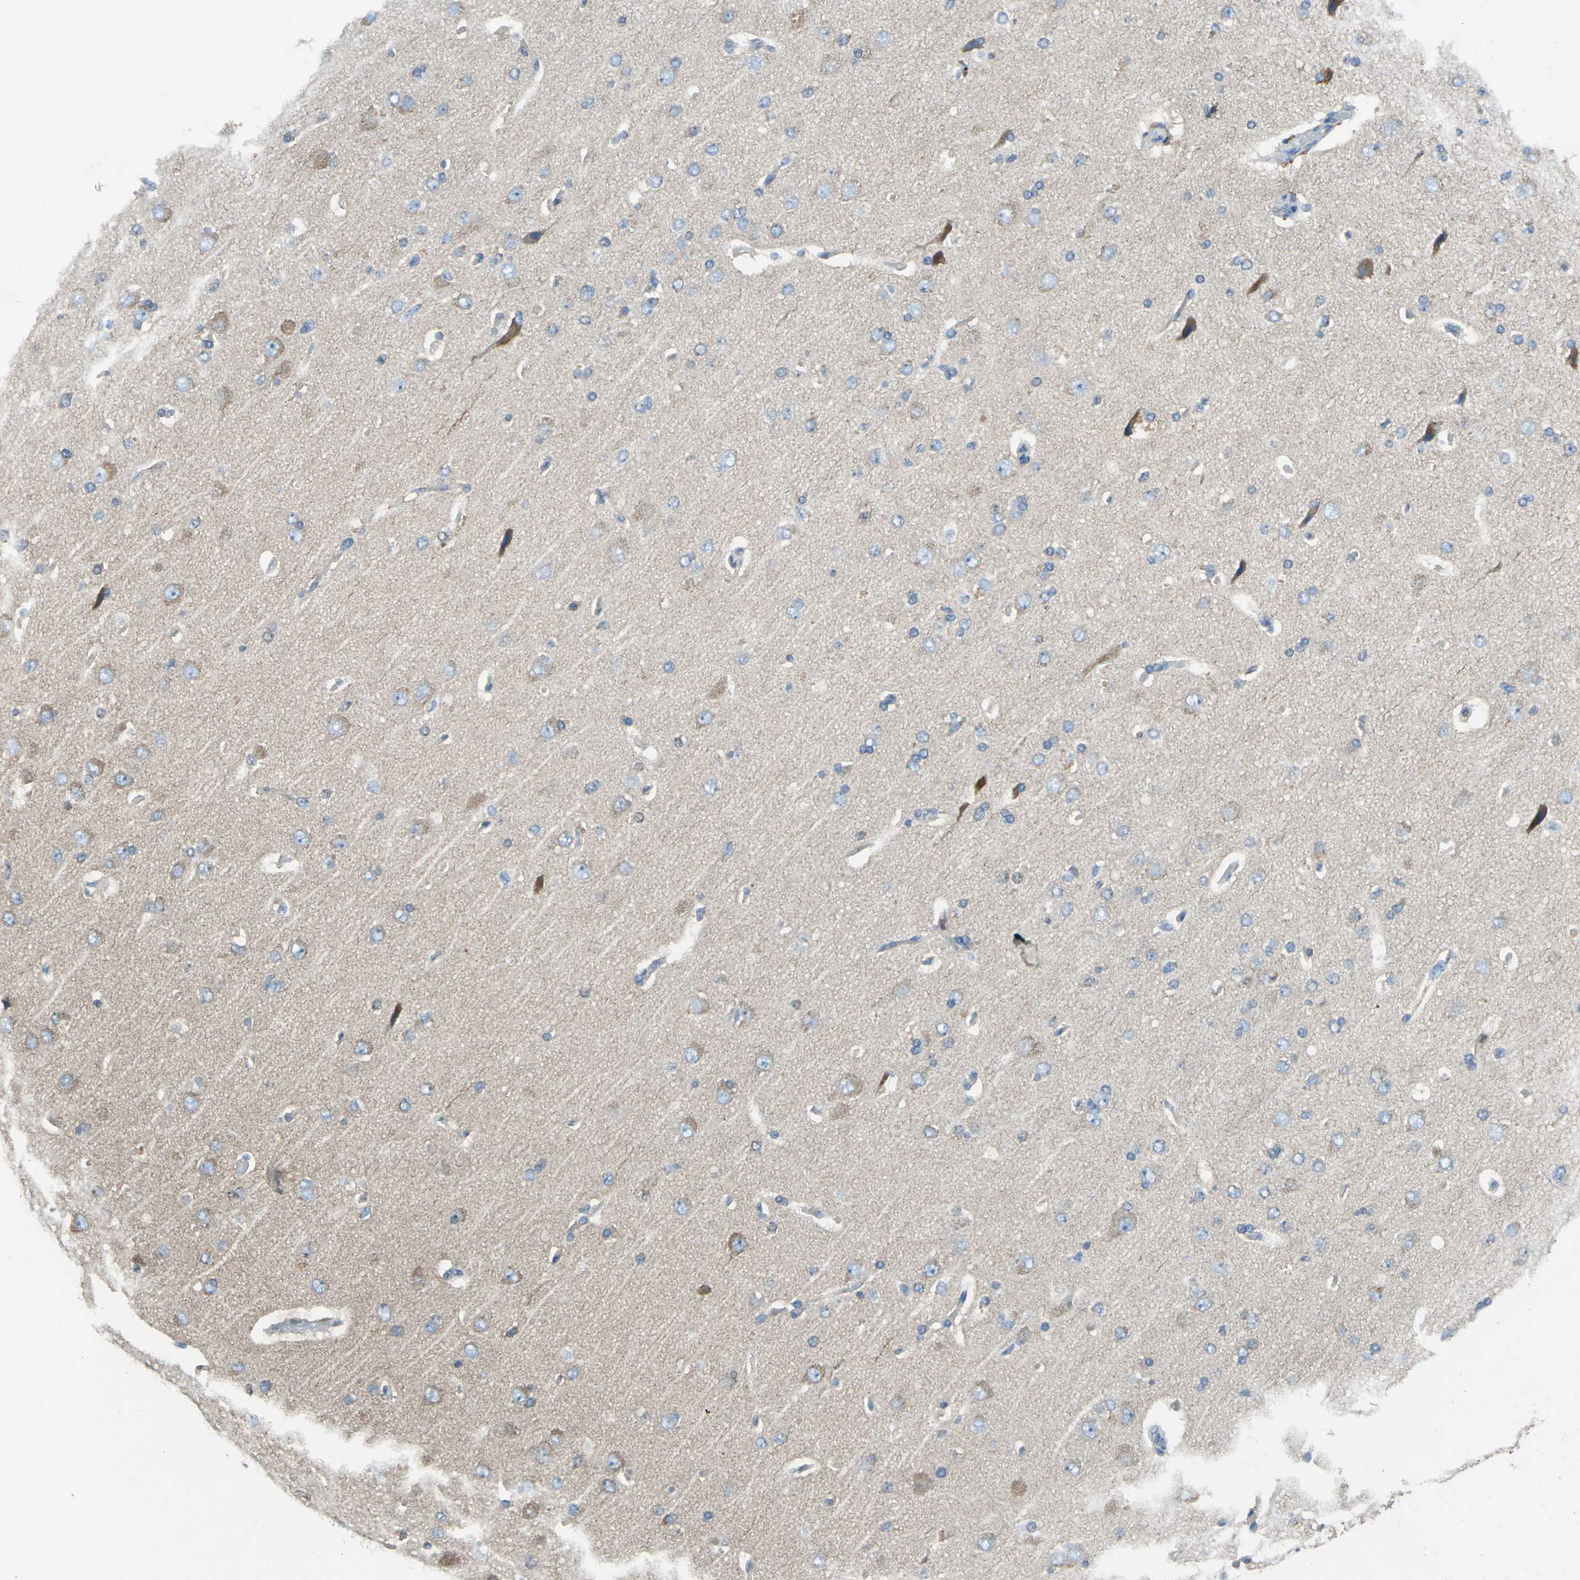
{"staining": {"intensity": "negative", "quantity": "none", "location": "none"}, "tissue": "cerebral cortex", "cell_type": "Endothelial cells", "image_type": "normal", "snomed": [{"axis": "morphology", "description": "Normal tissue, NOS"}, {"axis": "topography", "description": "Cerebral cortex"}], "caption": "Endothelial cells show no significant positivity in benign cerebral cortex. The staining is performed using DAB (3,3'-diaminobenzidine) brown chromogen with nuclei counter-stained in using hematoxylin.", "gene": "PRKCA", "patient": {"sex": "male", "age": 62}}